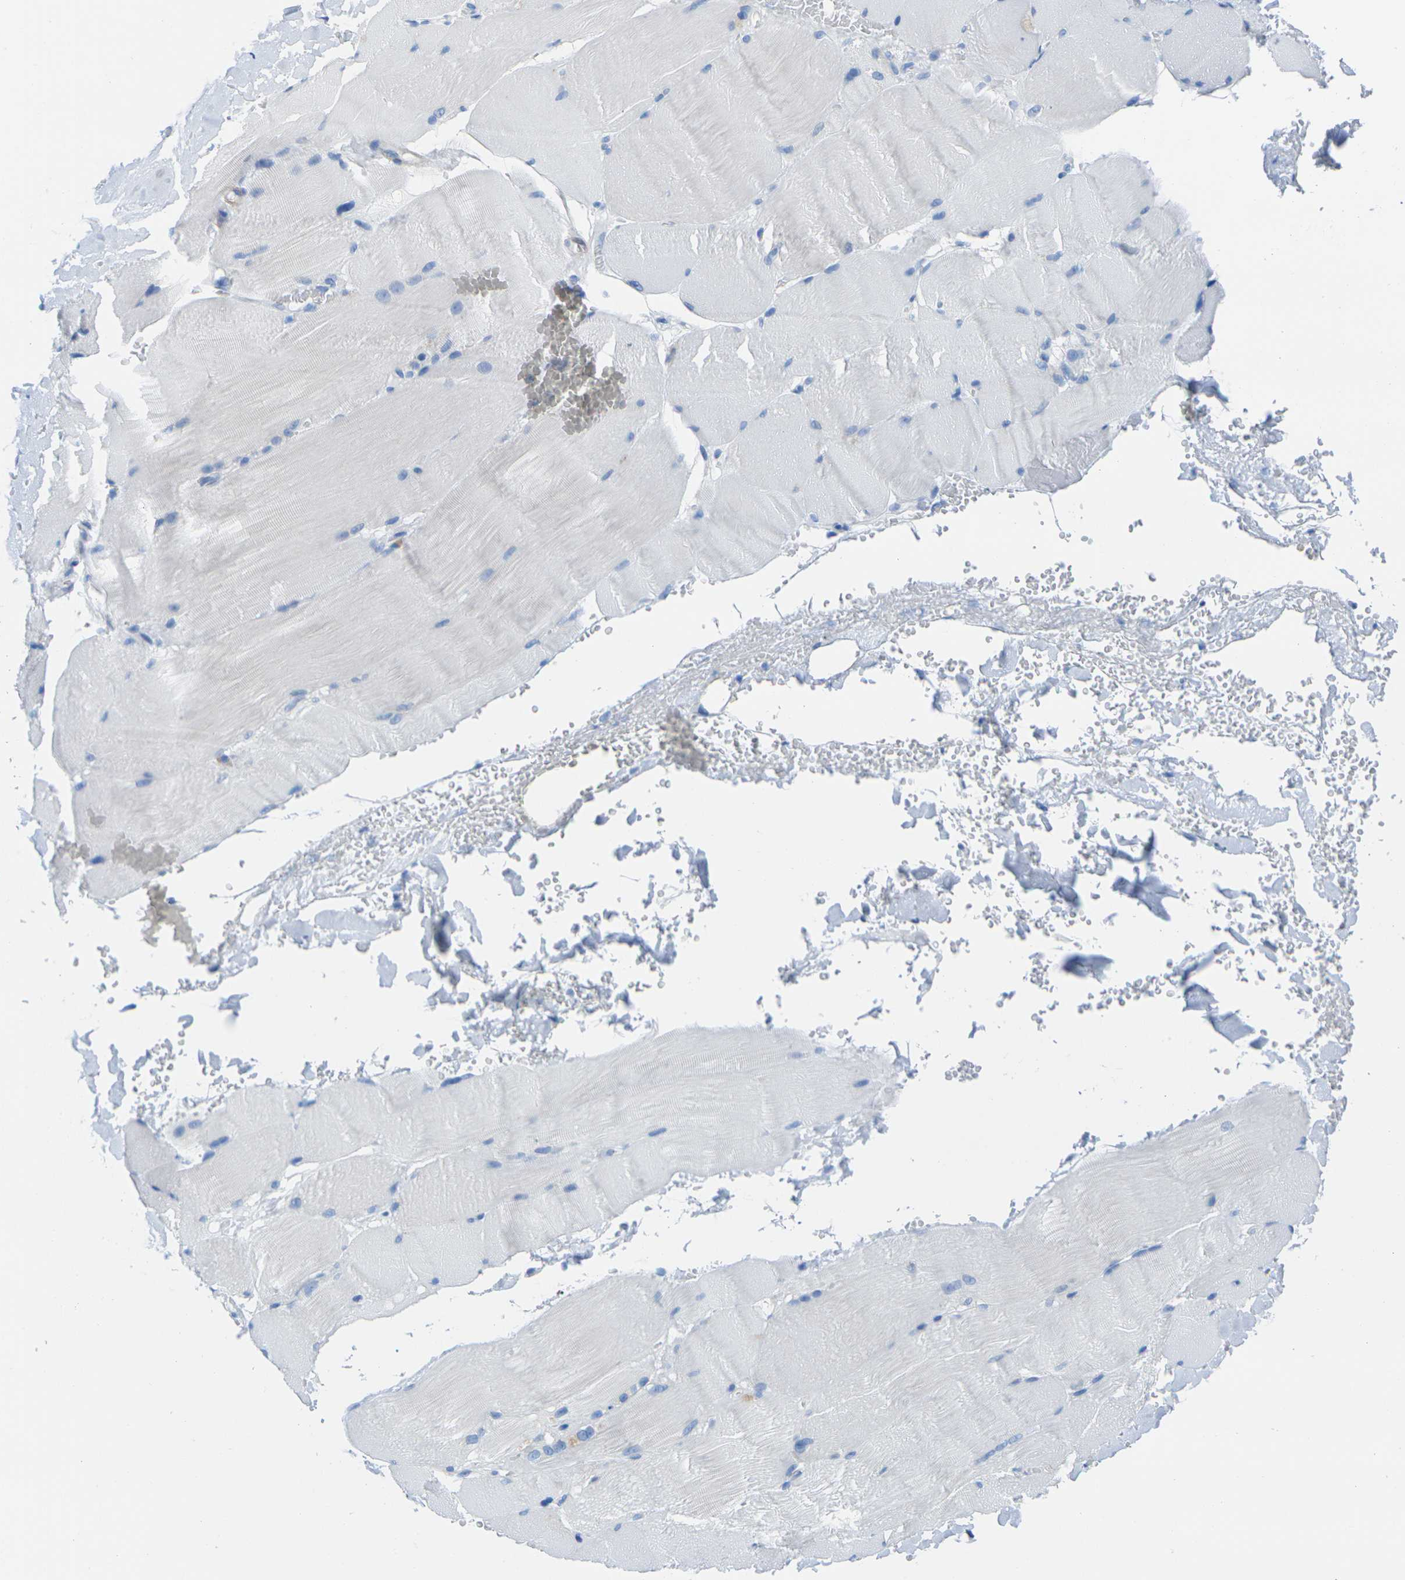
{"staining": {"intensity": "negative", "quantity": "none", "location": "none"}, "tissue": "skeletal muscle", "cell_type": "Myocytes", "image_type": "normal", "snomed": [{"axis": "morphology", "description": "Normal tissue, NOS"}, {"axis": "topography", "description": "Skin"}, {"axis": "topography", "description": "Skeletal muscle"}], "caption": "Image shows no protein positivity in myocytes of benign skeletal muscle.", "gene": "CNN1", "patient": {"sex": "male", "age": 83}}